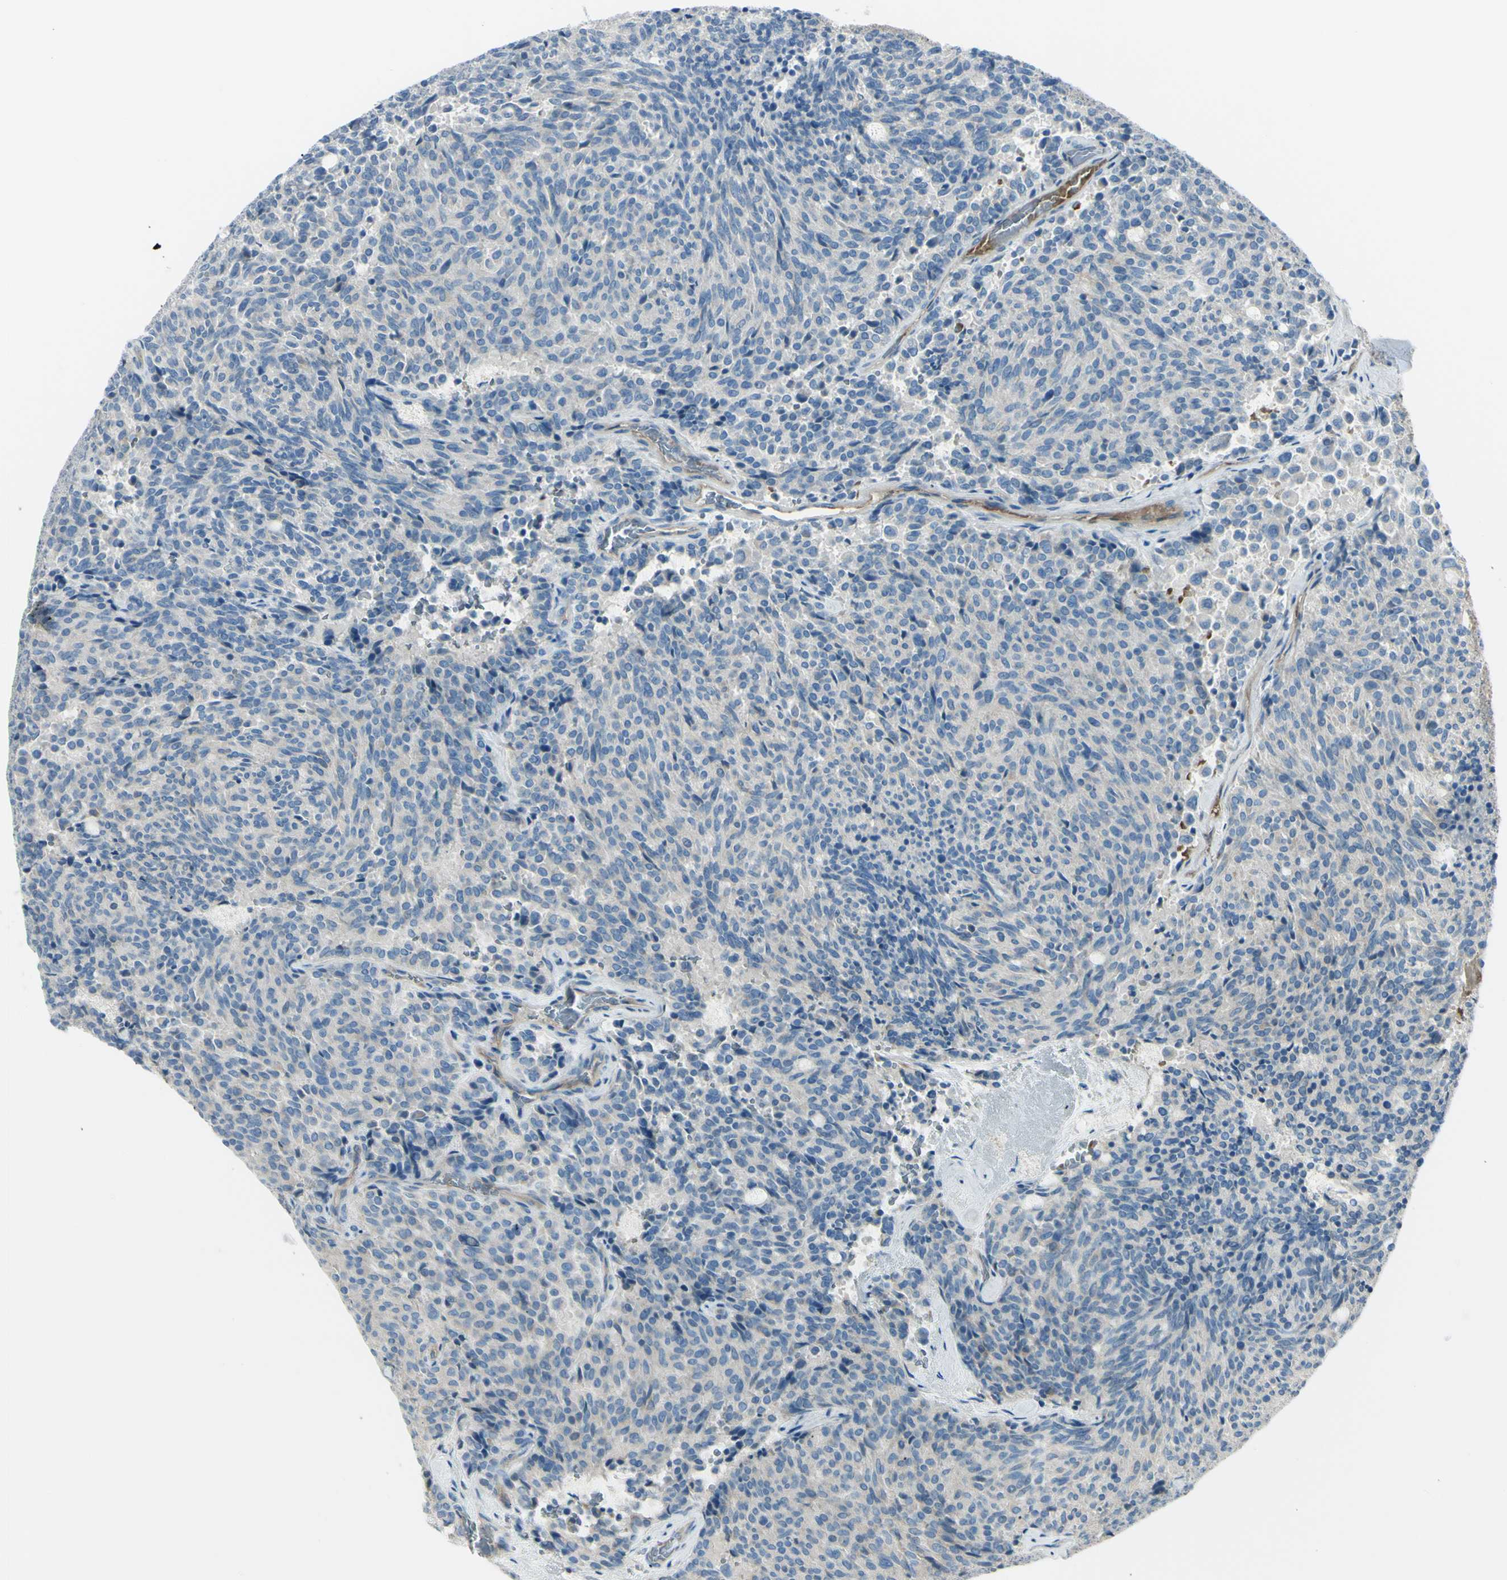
{"staining": {"intensity": "weak", "quantity": ">75%", "location": "cytoplasmic/membranous"}, "tissue": "carcinoid", "cell_type": "Tumor cells", "image_type": "cancer", "snomed": [{"axis": "morphology", "description": "Carcinoid, malignant, NOS"}, {"axis": "topography", "description": "Pancreas"}], "caption": "Carcinoid stained with a brown dye reveals weak cytoplasmic/membranous positive staining in about >75% of tumor cells.", "gene": "PCDHGA2", "patient": {"sex": "female", "age": 54}}